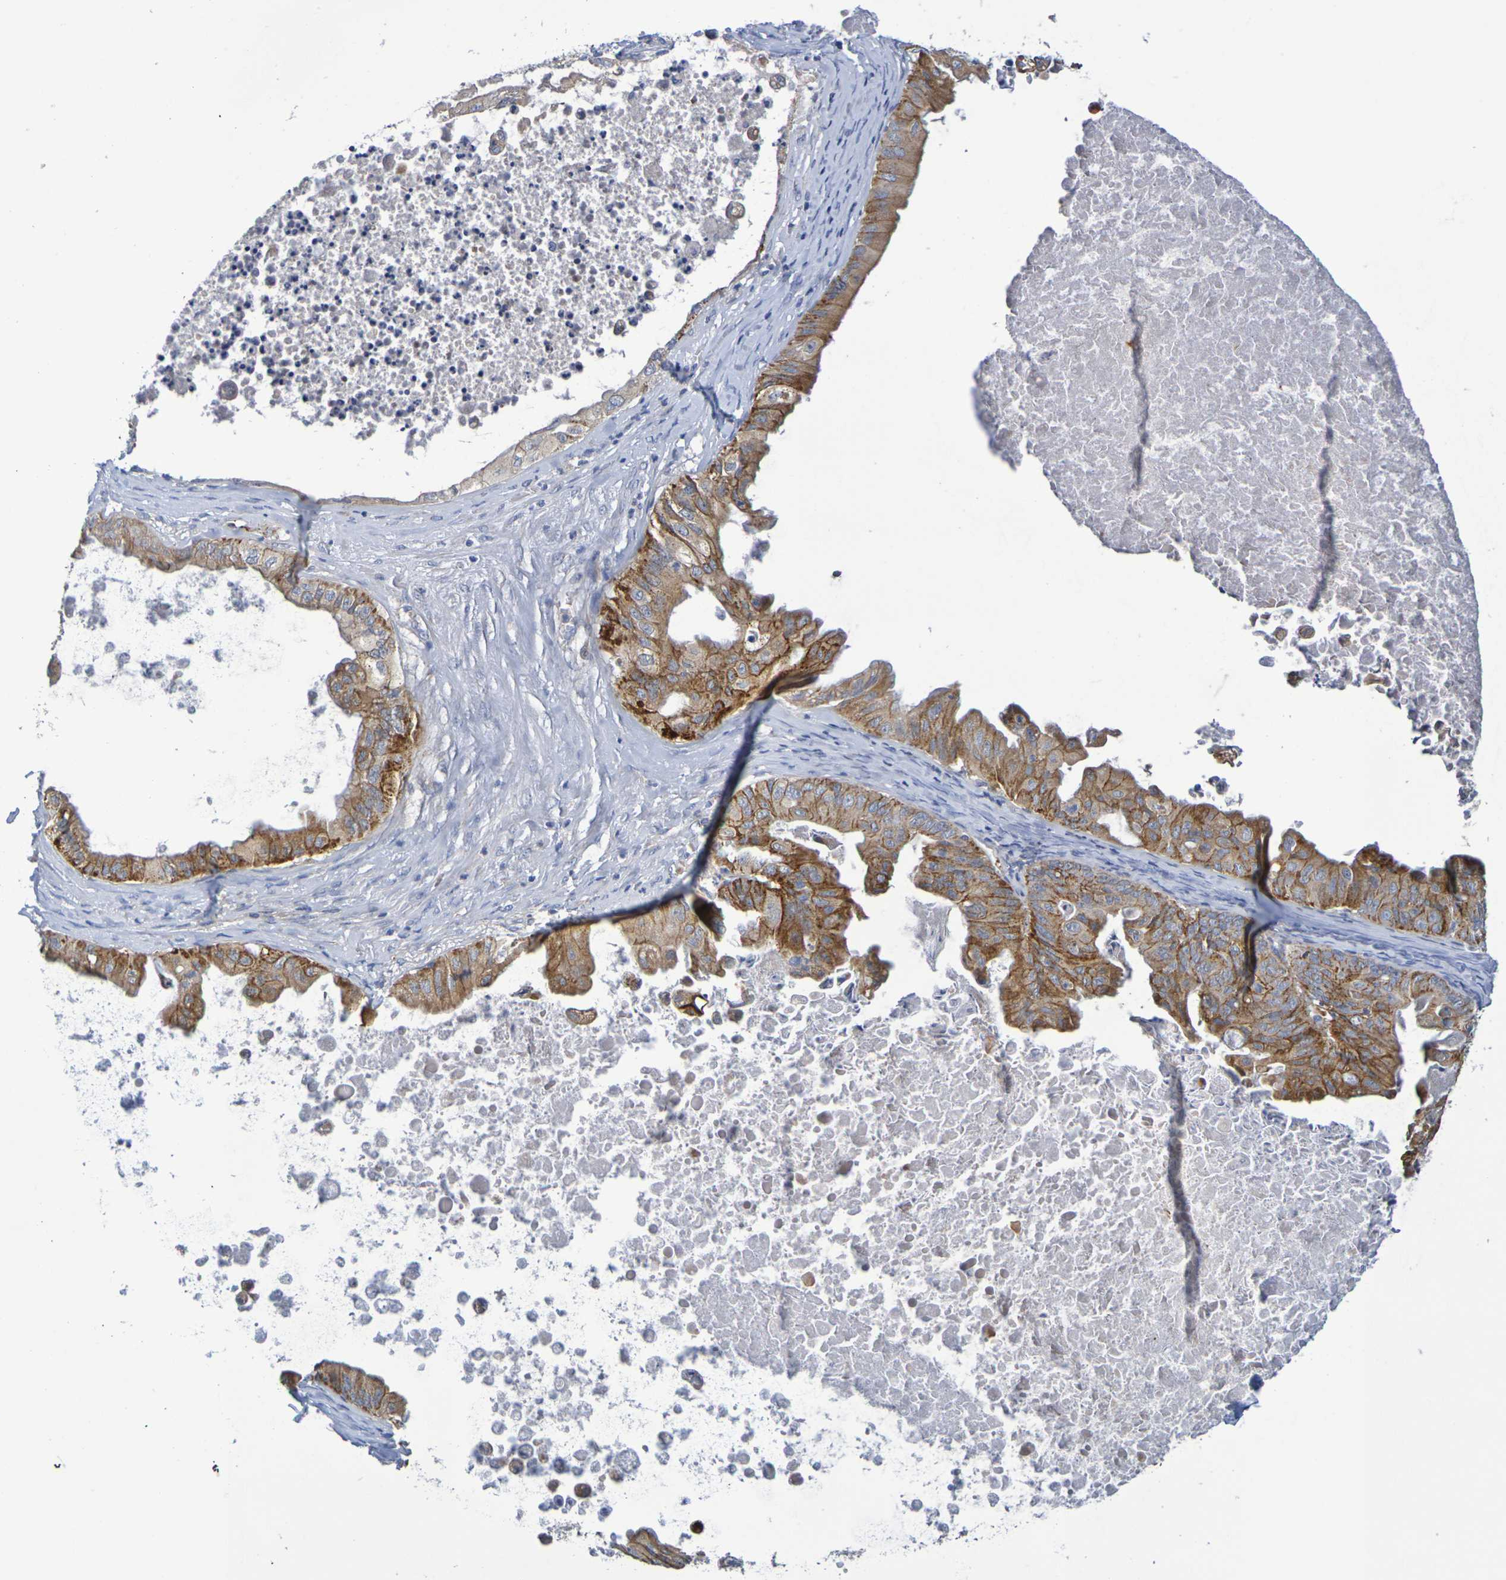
{"staining": {"intensity": "strong", "quantity": ">75%", "location": "cytoplasmic/membranous"}, "tissue": "ovarian cancer", "cell_type": "Tumor cells", "image_type": "cancer", "snomed": [{"axis": "morphology", "description": "Cystadenocarcinoma, mucinous, NOS"}, {"axis": "topography", "description": "Ovary"}], "caption": "This histopathology image demonstrates immunohistochemistry staining of ovarian cancer (mucinous cystadenocarcinoma), with high strong cytoplasmic/membranous positivity in approximately >75% of tumor cells.", "gene": "SDC4", "patient": {"sex": "female", "age": 37}}